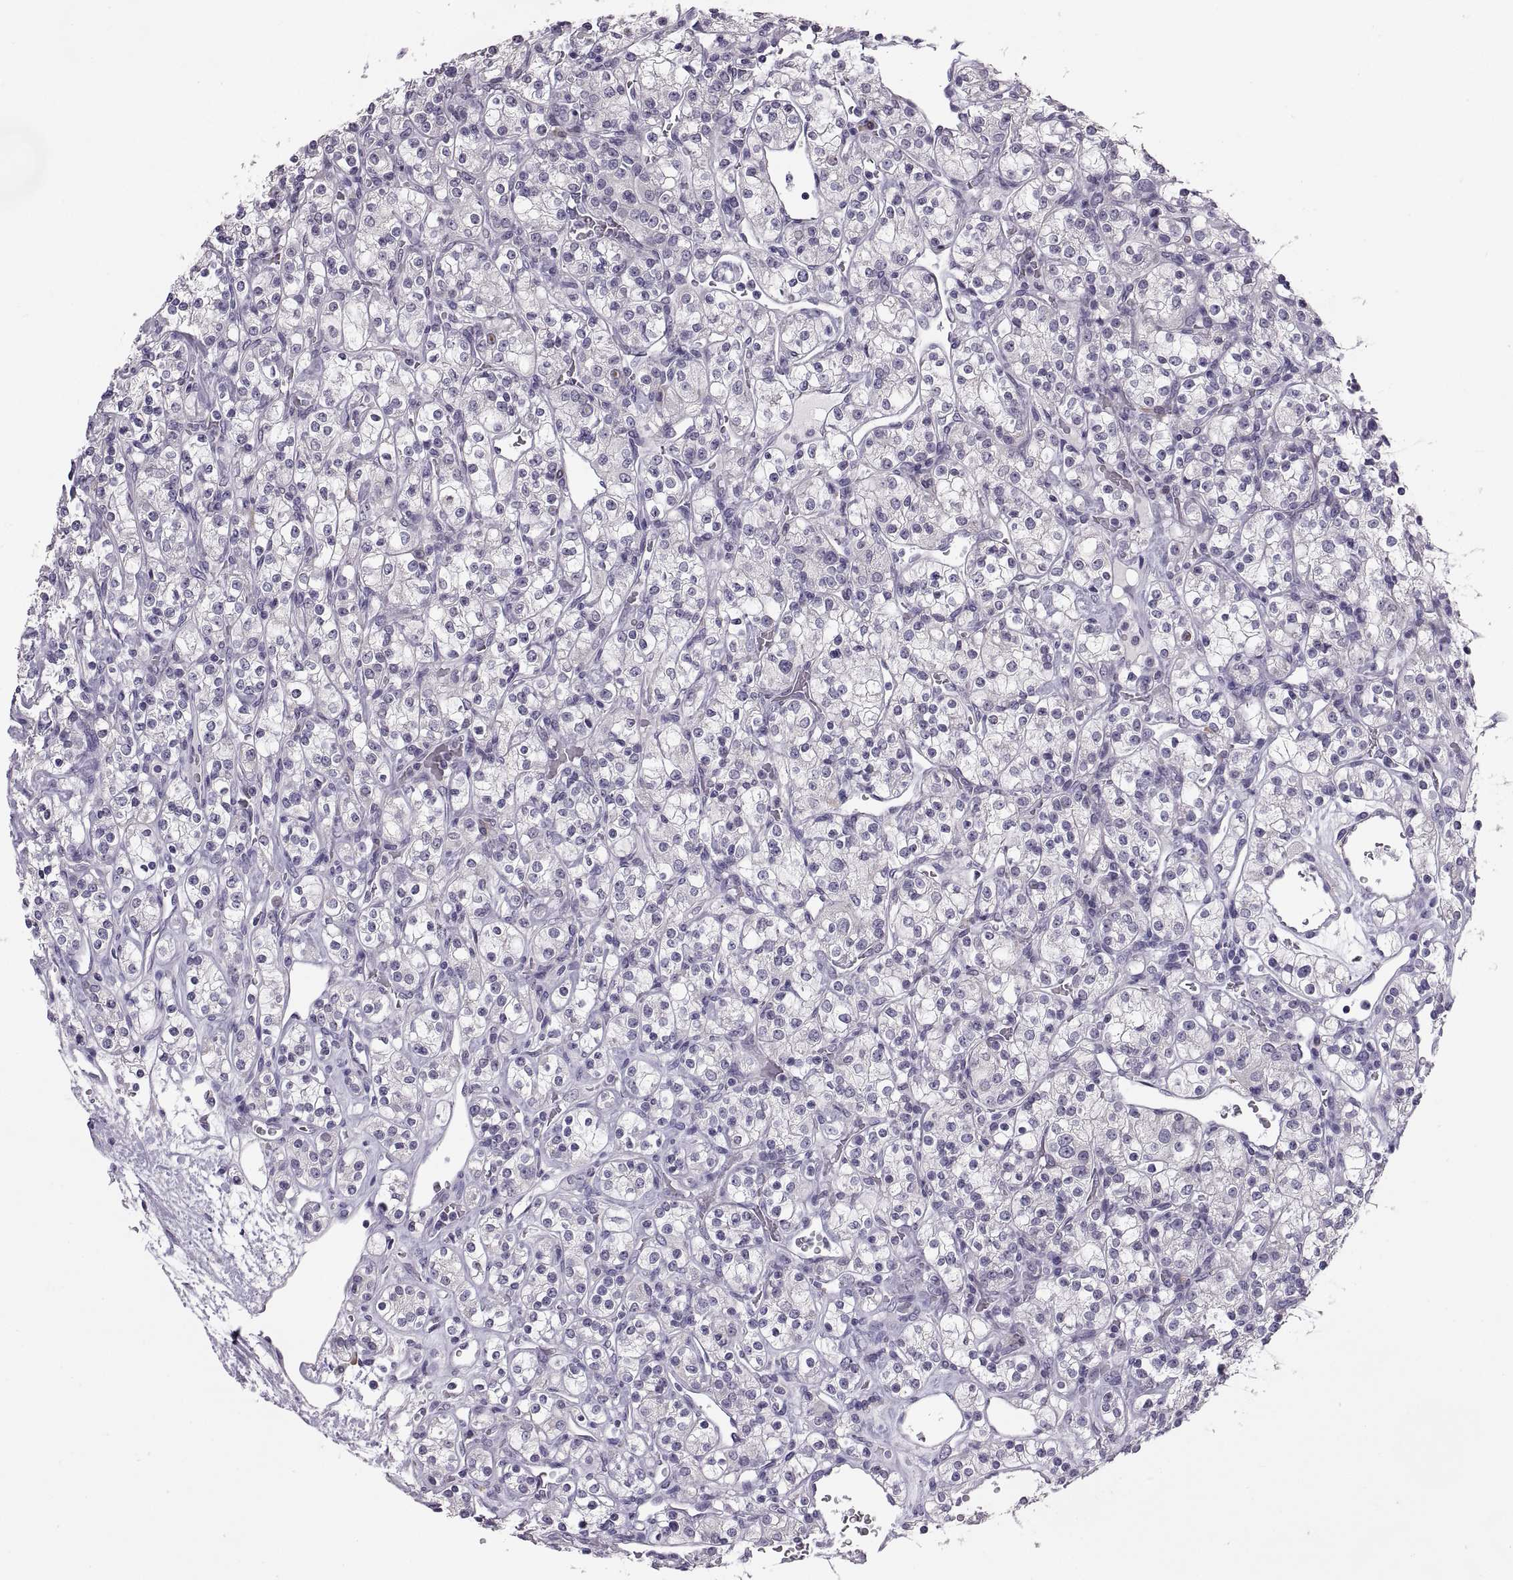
{"staining": {"intensity": "negative", "quantity": "none", "location": "none"}, "tissue": "renal cancer", "cell_type": "Tumor cells", "image_type": "cancer", "snomed": [{"axis": "morphology", "description": "Adenocarcinoma, NOS"}, {"axis": "topography", "description": "Kidney"}], "caption": "Micrograph shows no protein staining in tumor cells of renal cancer tissue.", "gene": "MAGEB18", "patient": {"sex": "male", "age": 77}}